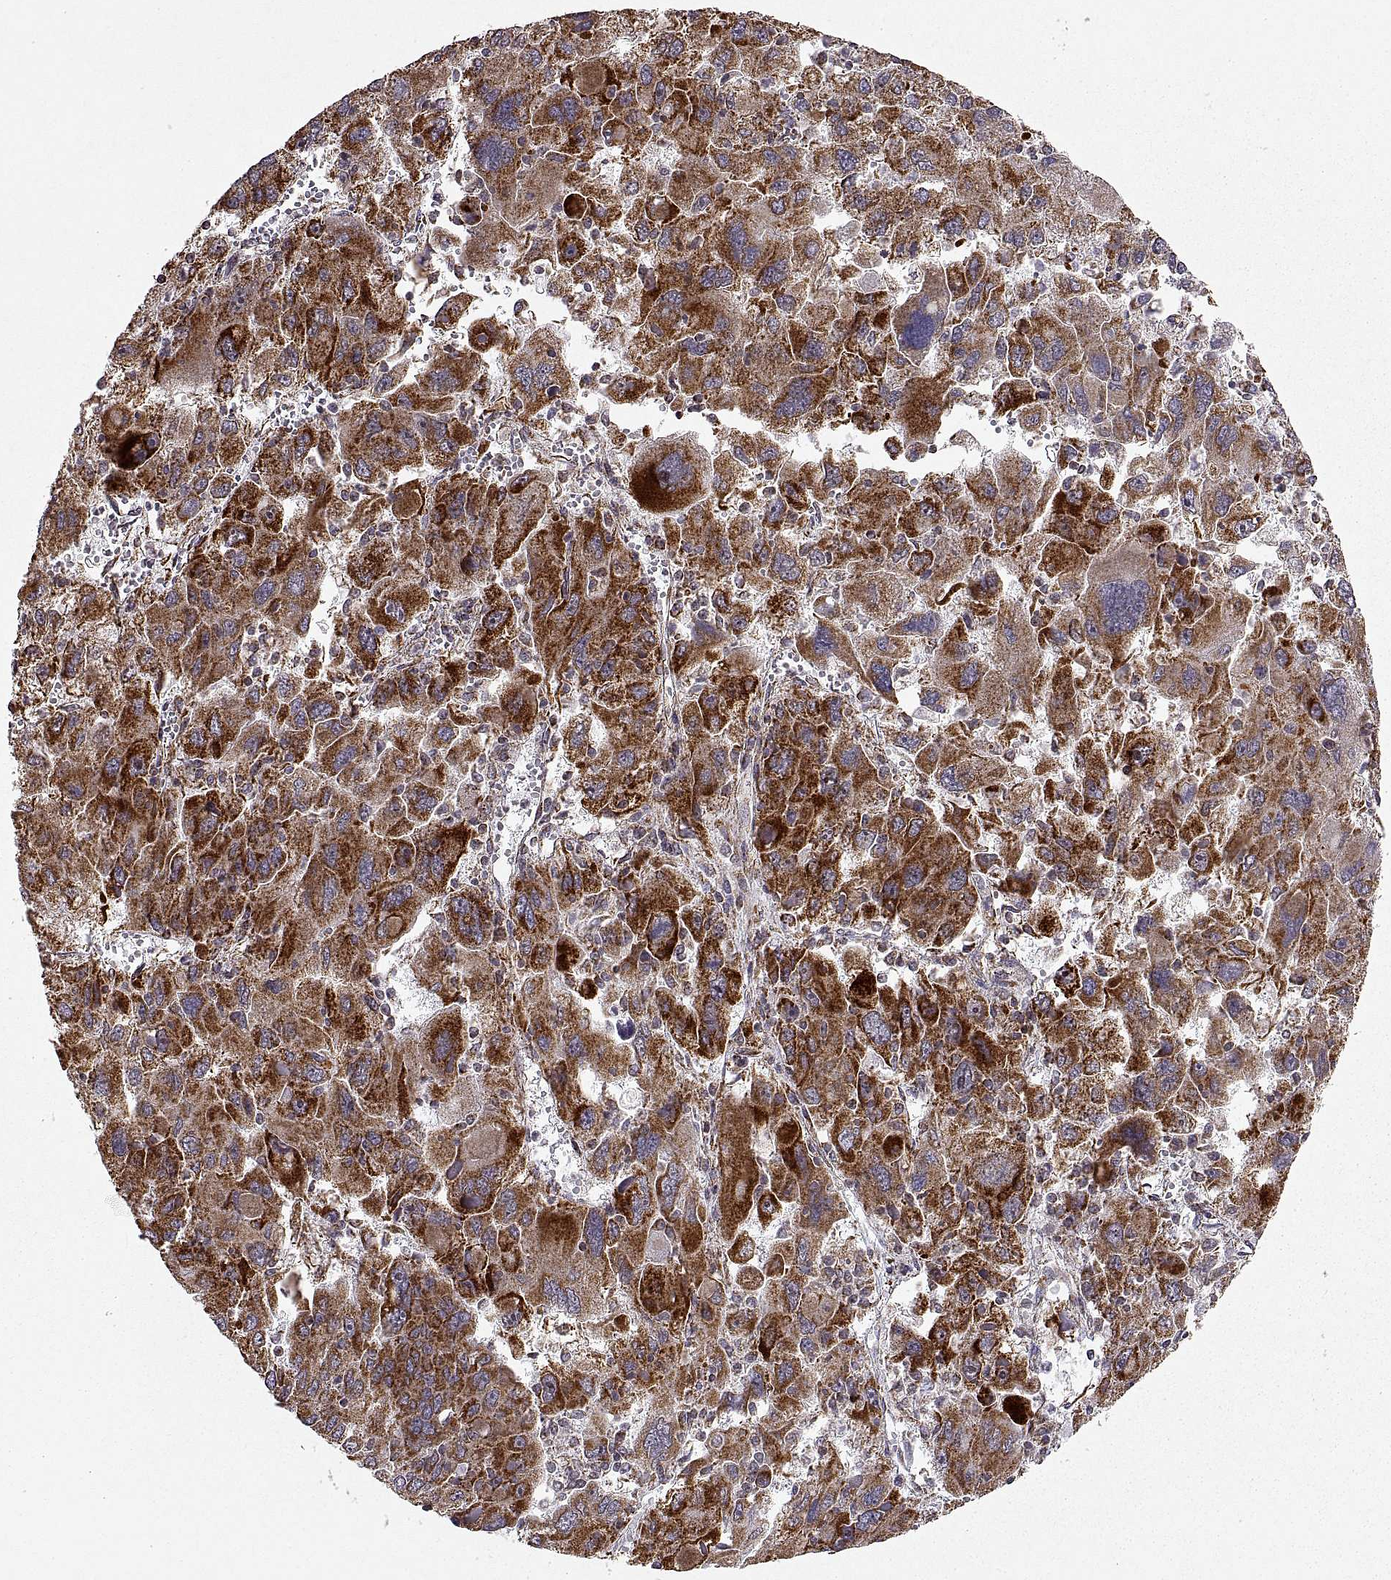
{"staining": {"intensity": "strong", "quantity": ">75%", "location": "cytoplasmic/membranous"}, "tissue": "liver cancer", "cell_type": "Tumor cells", "image_type": "cancer", "snomed": [{"axis": "morphology", "description": "Carcinoma, Hepatocellular, NOS"}, {"axis": "topography", "description": "Liver"}], "caption": "Human liver cancer stained with a protein marker displays strong staining in tumor cells.", "gene": "MANBAL", "patient": {"sex": "female", "age": 41}}